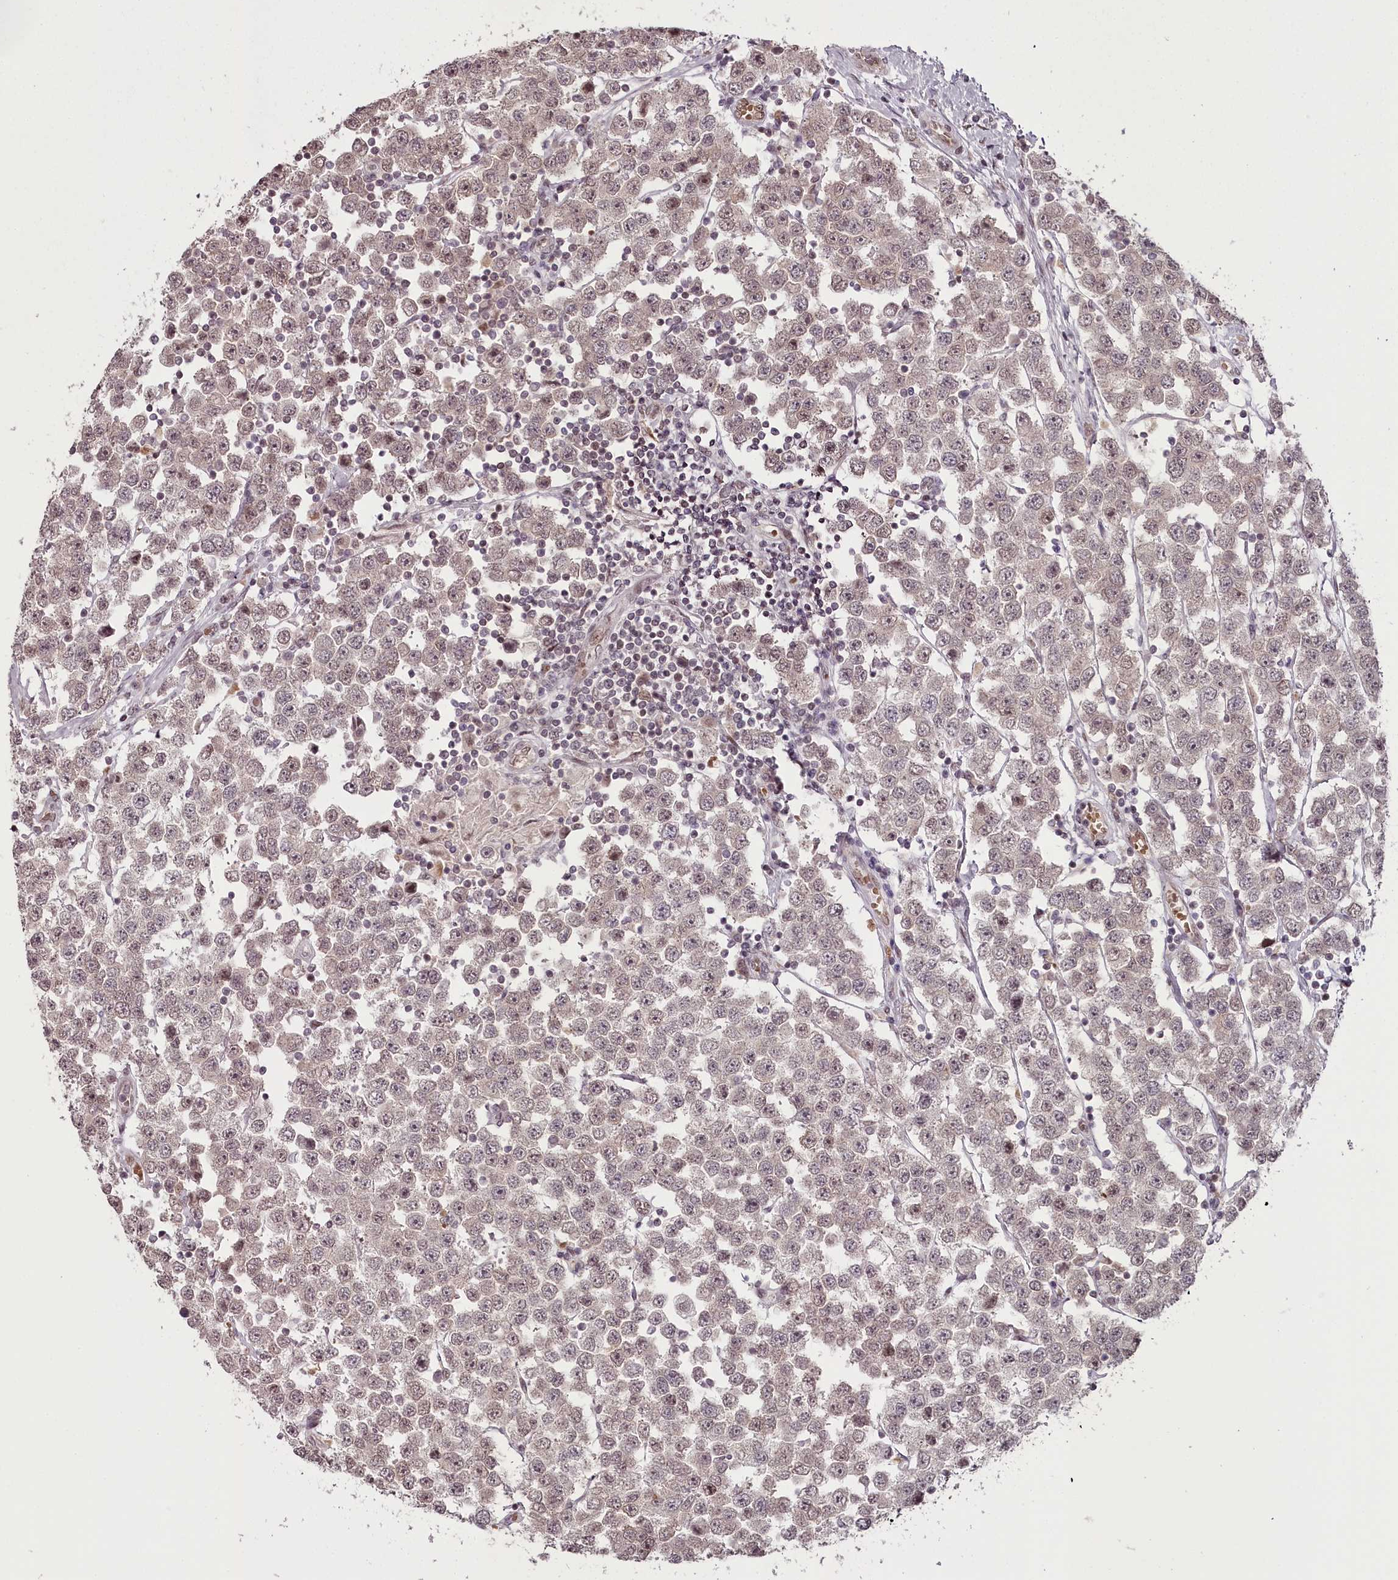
{"staining": {"intensity": "weak", "quantity": "25%-75%", "location": "cytoplasmic/membranous,nuclear"}, "tissue": "testis cancer", "cell_type": "Tumor cells", "image_type": "cancer", "snomed": [{"axis": "morphology", "description": "Seminoma, NOS"}, {"axis": "topography", "description": "Testis"}], "caption": "Human testis cancer (seminoma) stained for a protein (brown) reveals weak cytoplasmic/membranous and nuclear positive staining in about 25%-75% of tumor cells.", "gene": "THYN1", "patient": {"sex": "male", "age": 28}}